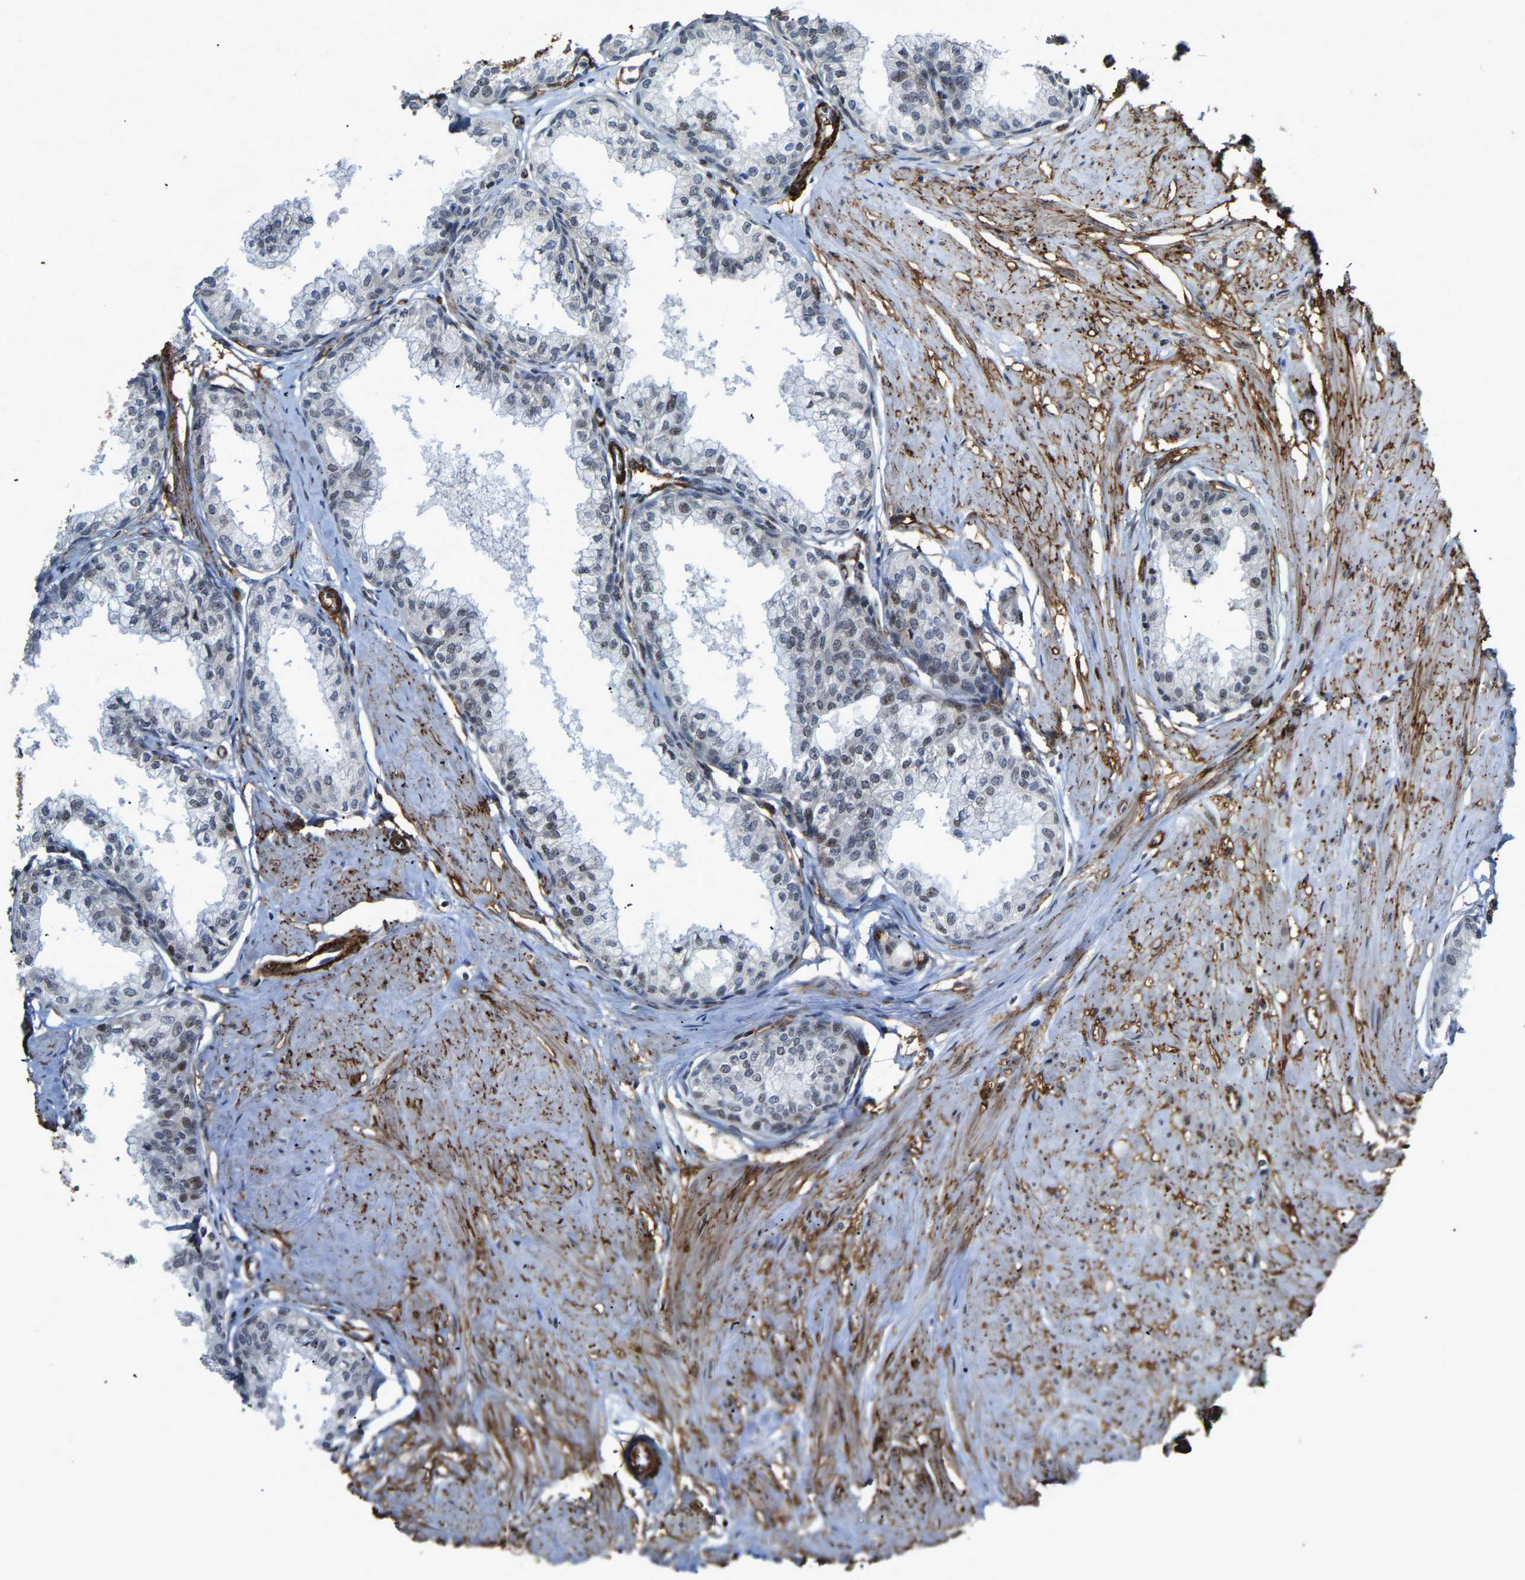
{"staining": {"intensity": "moderate", "quantity": "25%-75%", "location": "nuclear"}, "tissue": "seminal vesicle", "cell_type": "Glandular cells", "image_type": "normal", "snomed": [{"axis": "morphology", "description": "Normal tissue, NOS"}, {"axis": "topography", "description": "Prostate"}, {"axis": "topography", "description": "Seminal veicle"}], "caption": "Immunohistochemical staining of normal human seminal vesicle reveals medium levels of moderate nuclear expression in approximately 25%-75% of glandular cells.", "gene": "DDX5", "patient": {"sex": "male", "age": 60}}